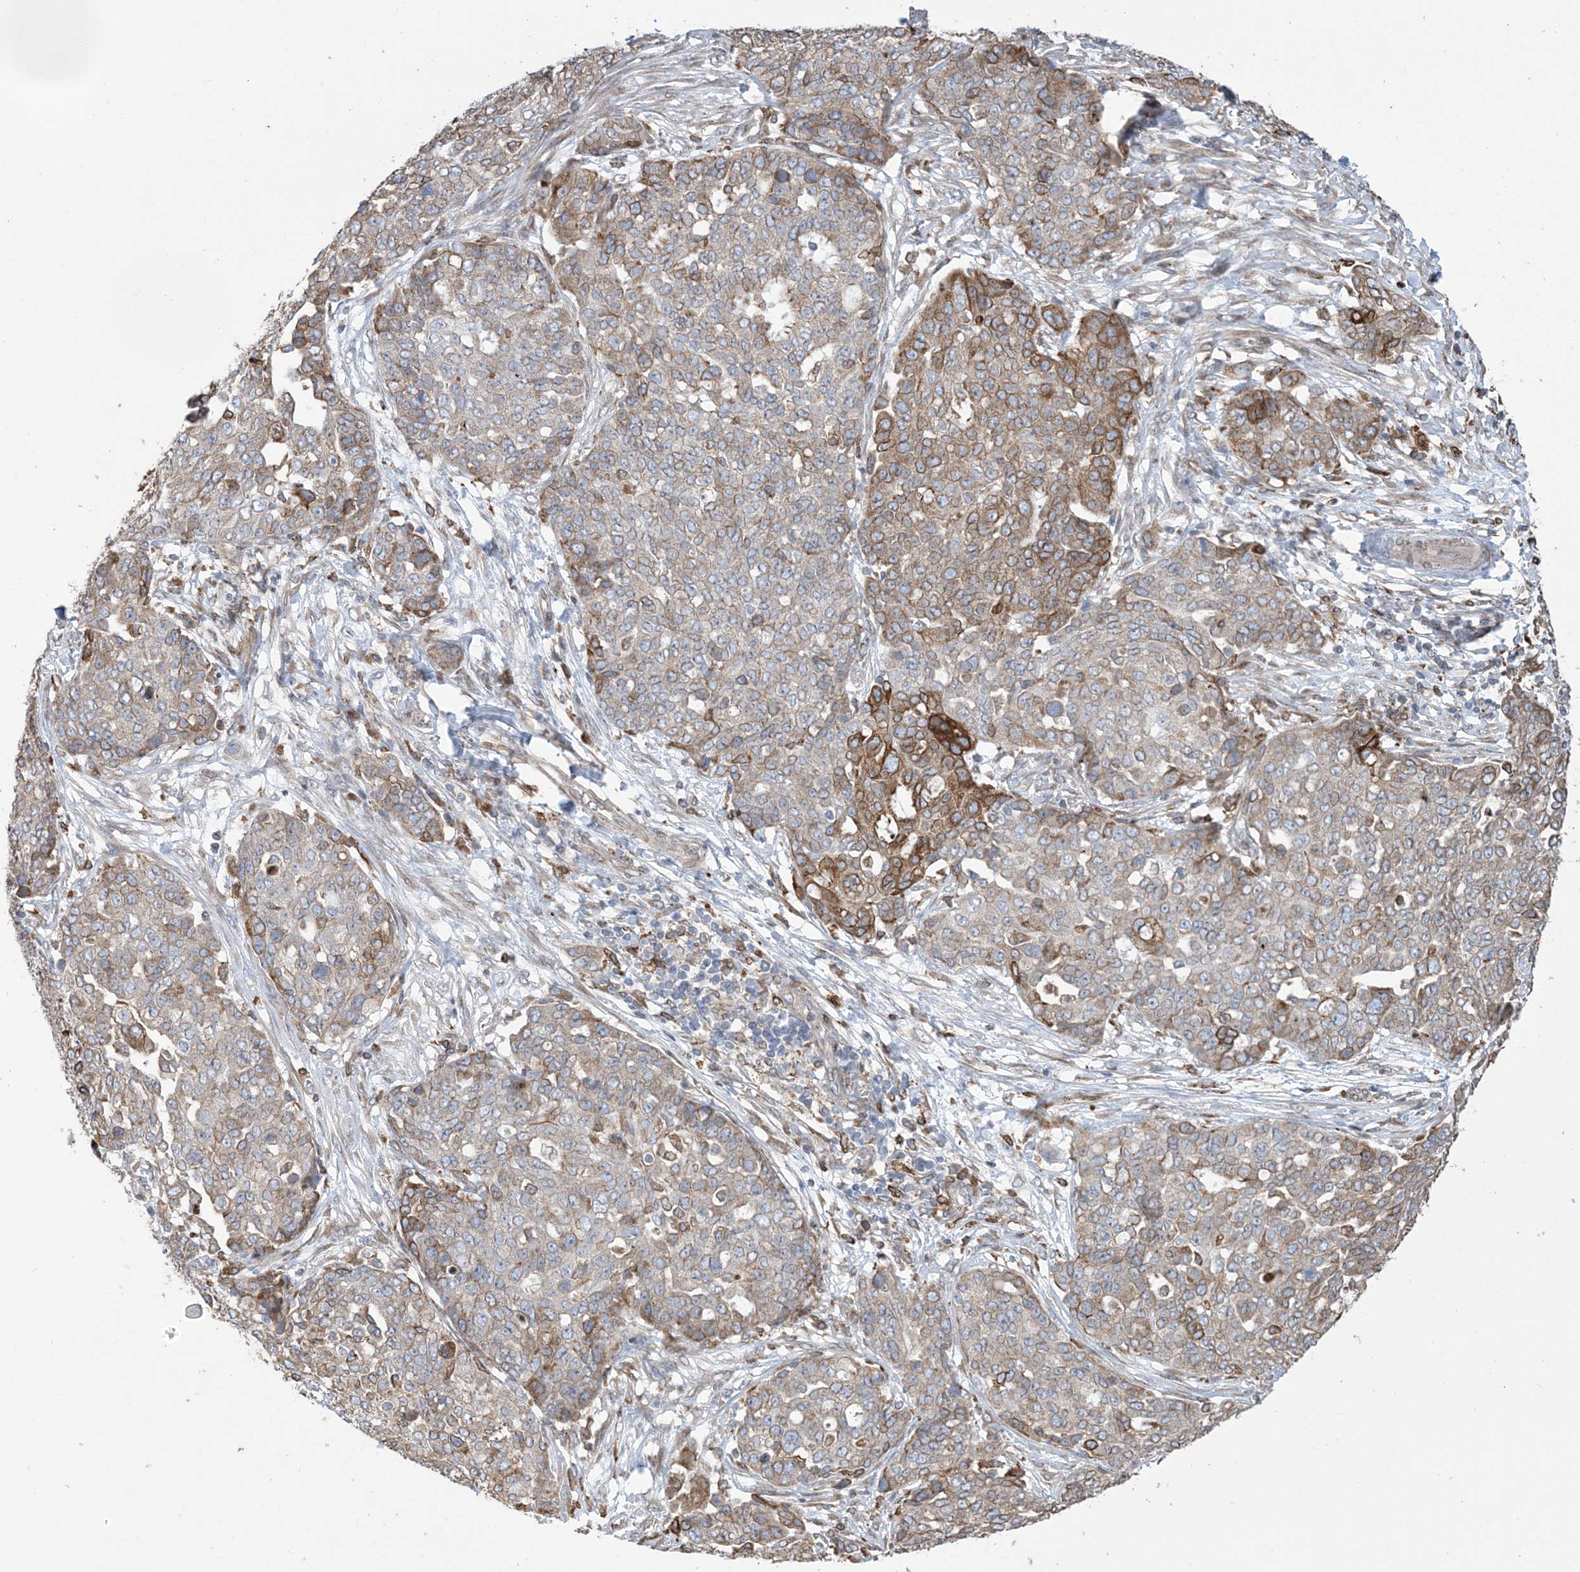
{"staining": {"intensity": "moderate", "quantity": "25%-75%", "location": "cytoplasmic/membranous"}, "tissue": "ovarian cancer", "cell_type": "Tumor cells", "image_type": "cancer", "snomed": [{"axis": "morphology", "description": "Cystadenocarcinoma, serous, NOS"}, {"axis": "topography", "description": "Soft tissue"}, {"axis": "topography", "description": "Ovary"}], "caption": "Ovarian cancer (serous cystadenocarcinoma) tissue displays moderate cytoplasmic/membranous staining in about 25%-75% of tumor cells The staining was performed using DAB, with brown indicating positive protein expression. Nuclei are stained blue with hematoxylin.", "gene": "SHANK1", "patient": {"sex": "female", "age": 57}}